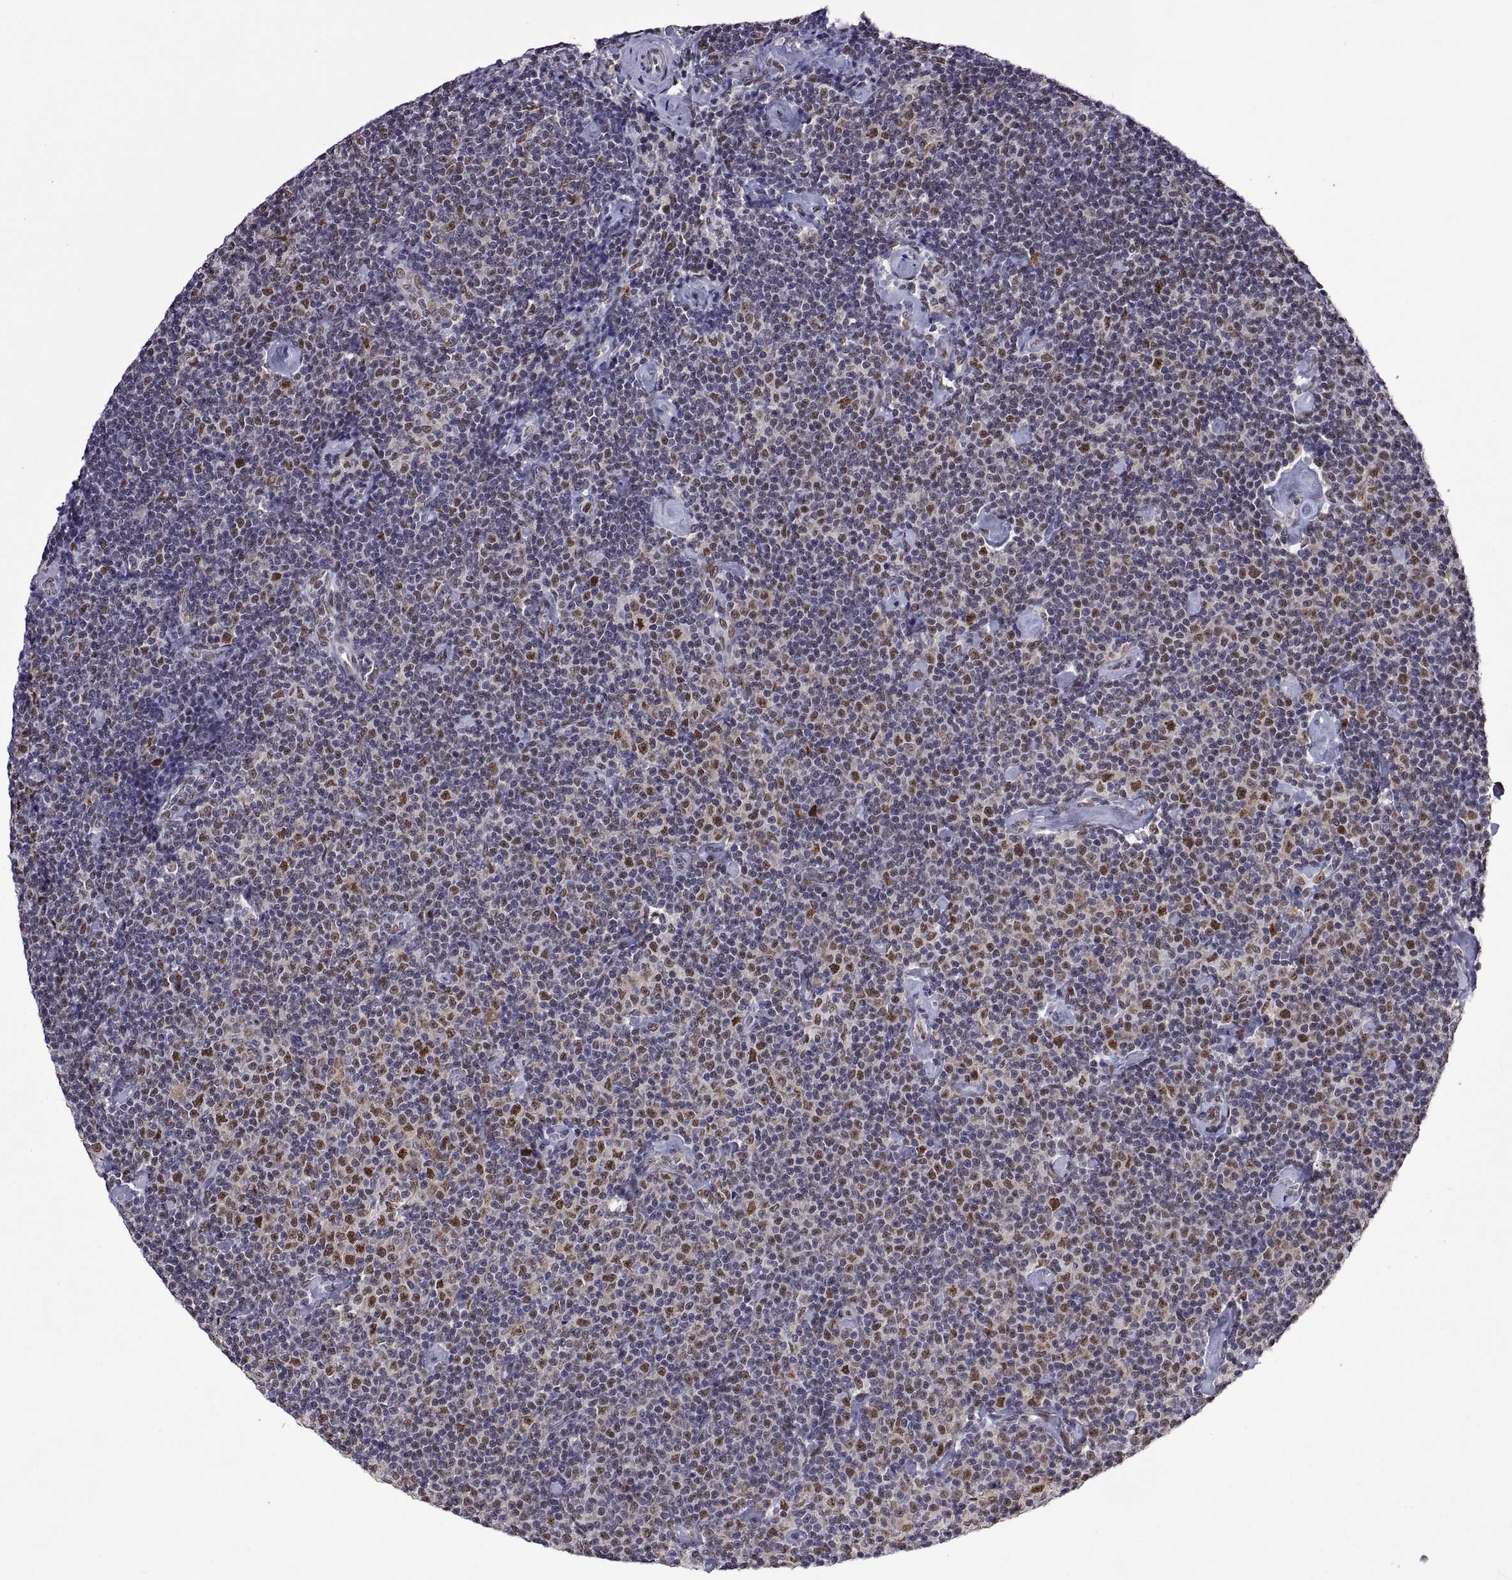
{"staining": {"intensity": "negative", "quantity": "none", "location": "none"}, "tissue": "lymphoma", "cell_type": "Tumor cells", "image_type": "cancer", "snomed": [{"axis": "morphology", "description": "Malignant lymphoma, non-Hodgkin's type, Low grade"}, {"axis": "topography", "description": "Lymph node"}], "caption": "The image displays no staining of tumor cells in malignant lymphoma, non-Hodgkin's type (low-grade).", "gene": "NR4A1", "patient": {"sex": "male", "age": 81}}